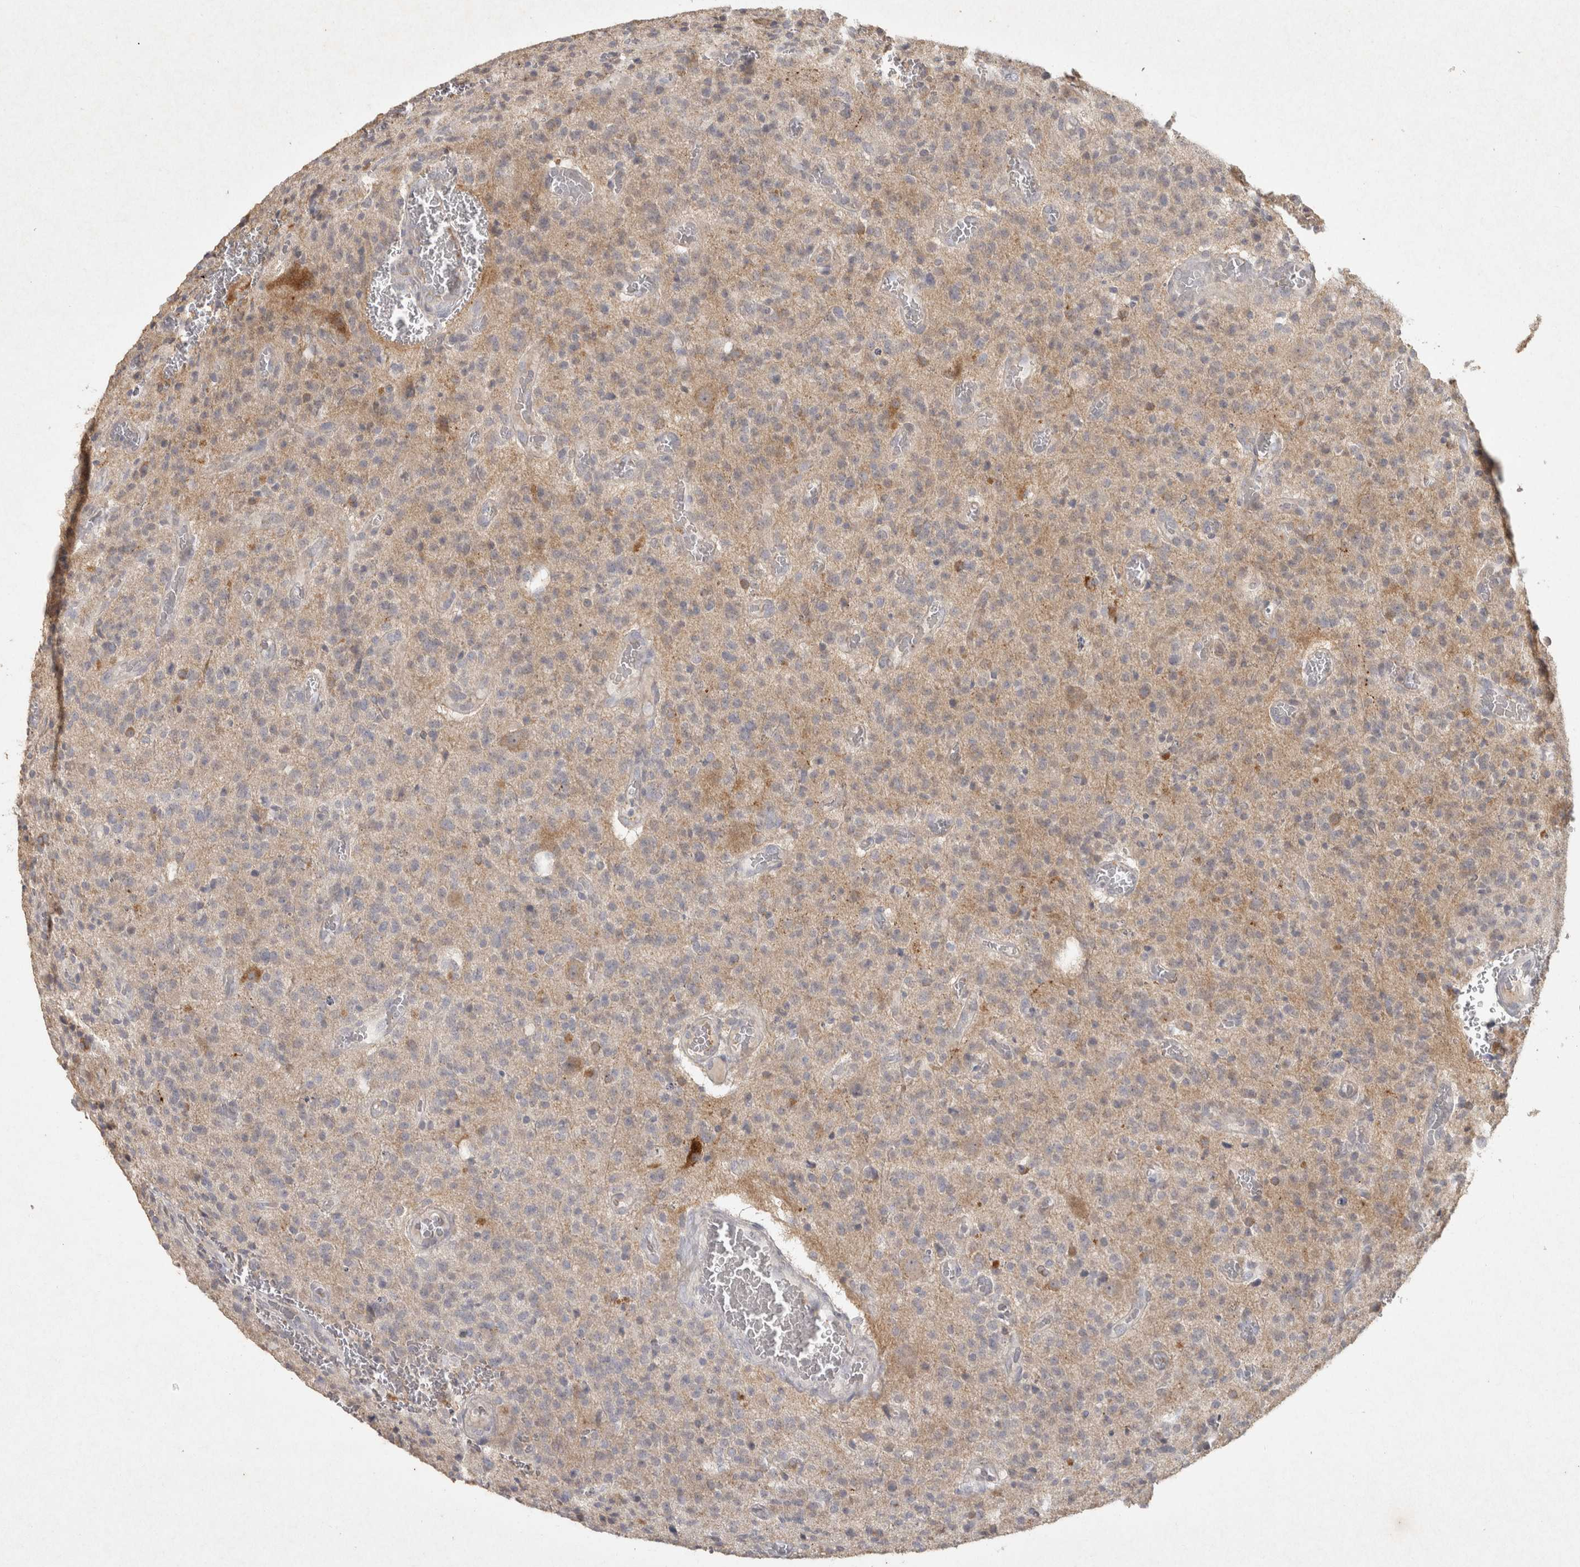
{"staining": {"intensity": "weak", "quantity": "<25%", "location": "cytoplasmic/membranous"}, "tissue": "glioma", "cell_type": "Tumor cells", "image_type": "cancer", "snomed": [{"axis": "morphology", "description": "Glioma, malignant, High grade"}, {"axis": "topography", "description": "Brain"}], "caption": "Immunohistochemical staining of human malignant glioma (high-grade) exhibits no significant positivity in tumor cells. (Brightfield microscopy of DAB (3,3'-diaminobenzidine) immunohistochemistry (IHC) at high magnification).", "gene": "OSTN", "patient": {"sex": "male", "age": 34}}